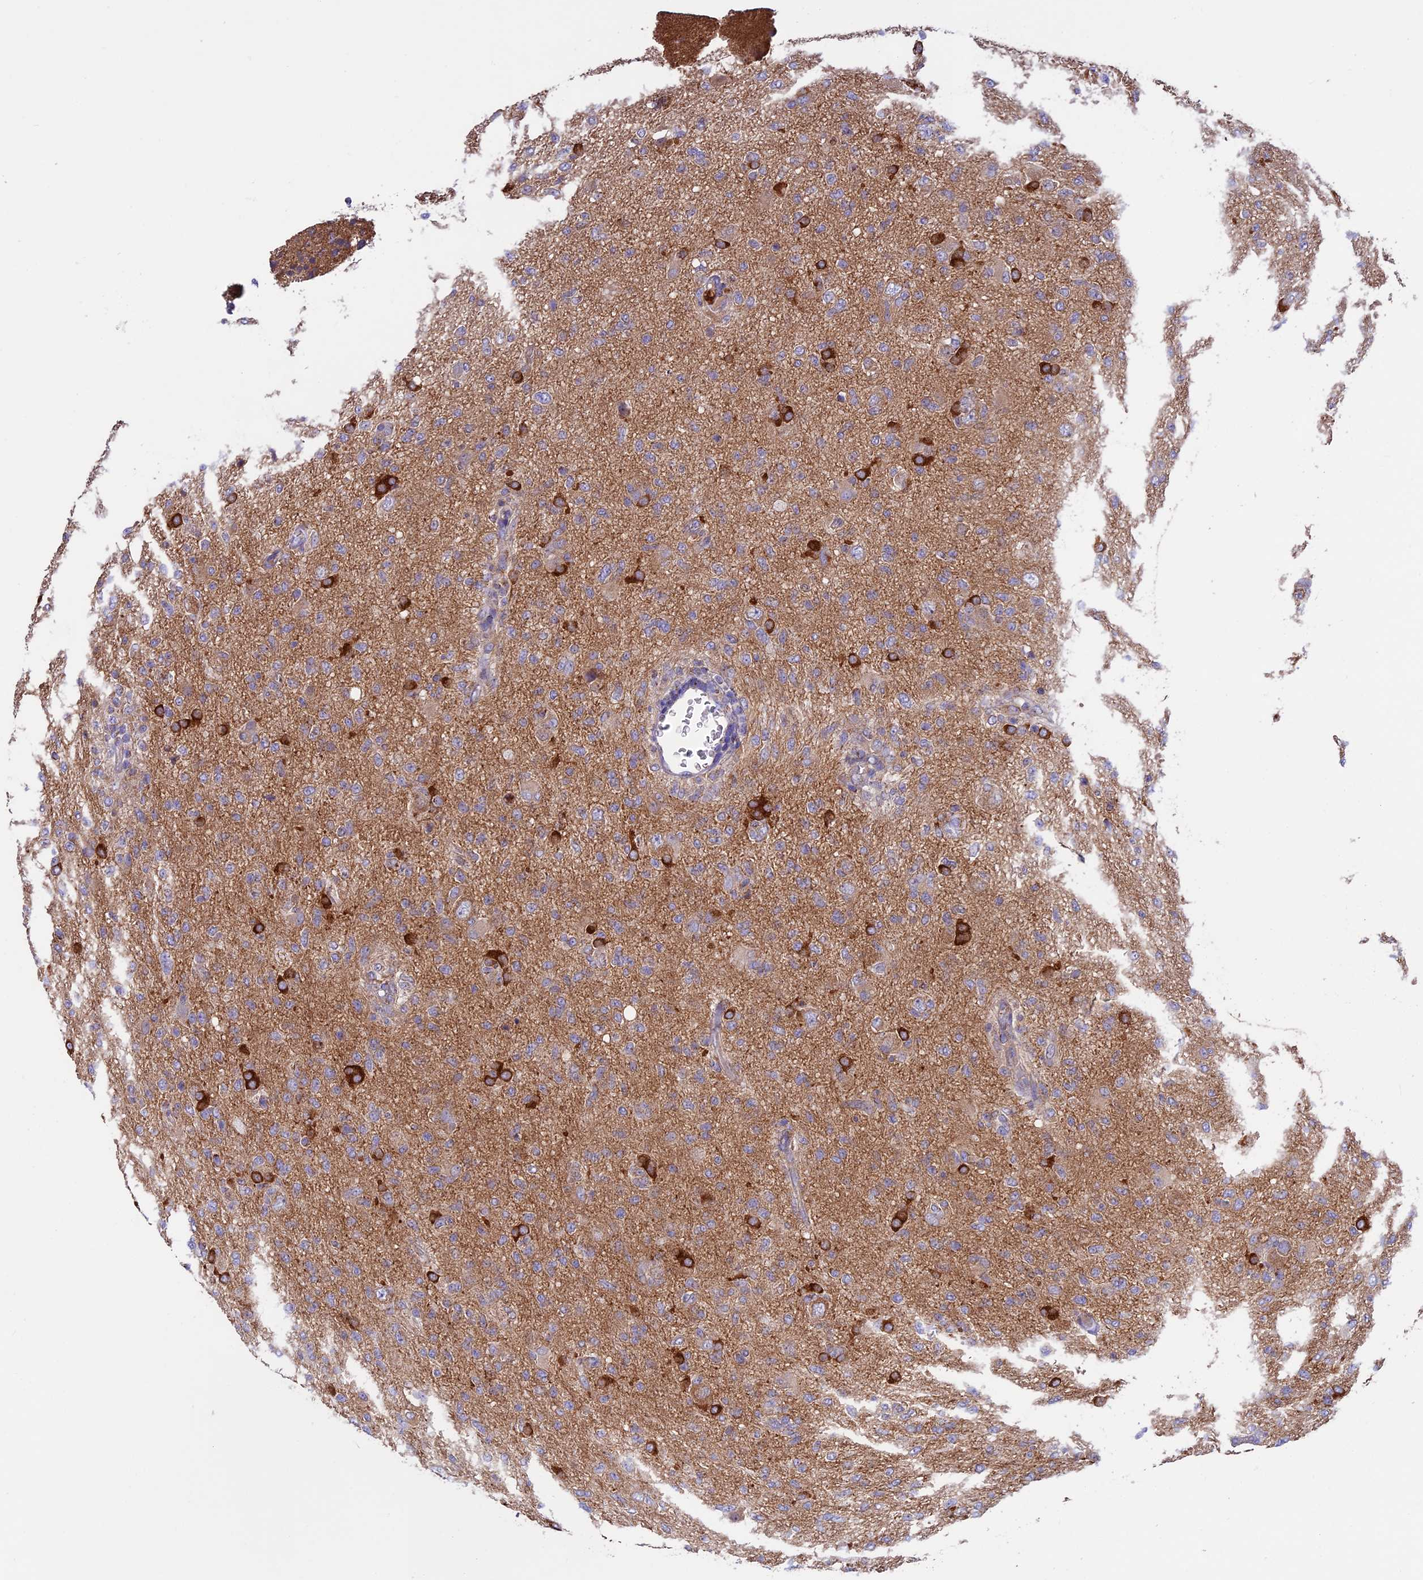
{"staining": {"intensity": "strong", "quantity": "<25%", "location": "cytoplasmic/membranous"}, "tissue": "glioma", "cell_type": "Tumor cells", "image_type": "cancer", "snomed": [{"axis": "morphology", "description": "Glioma, malignant, High grade"}, {"axis": "topography", "description": "Brain"}], "caption": "This is a micrograph of immunohistochemistry (IHC) staining of malignant glioma (high-grade), which shows strong staining in the cytoplasmic/membranous of tumor cells.", "gene": "MFSD12", "patient": {"sex": "female", "age": 57}}